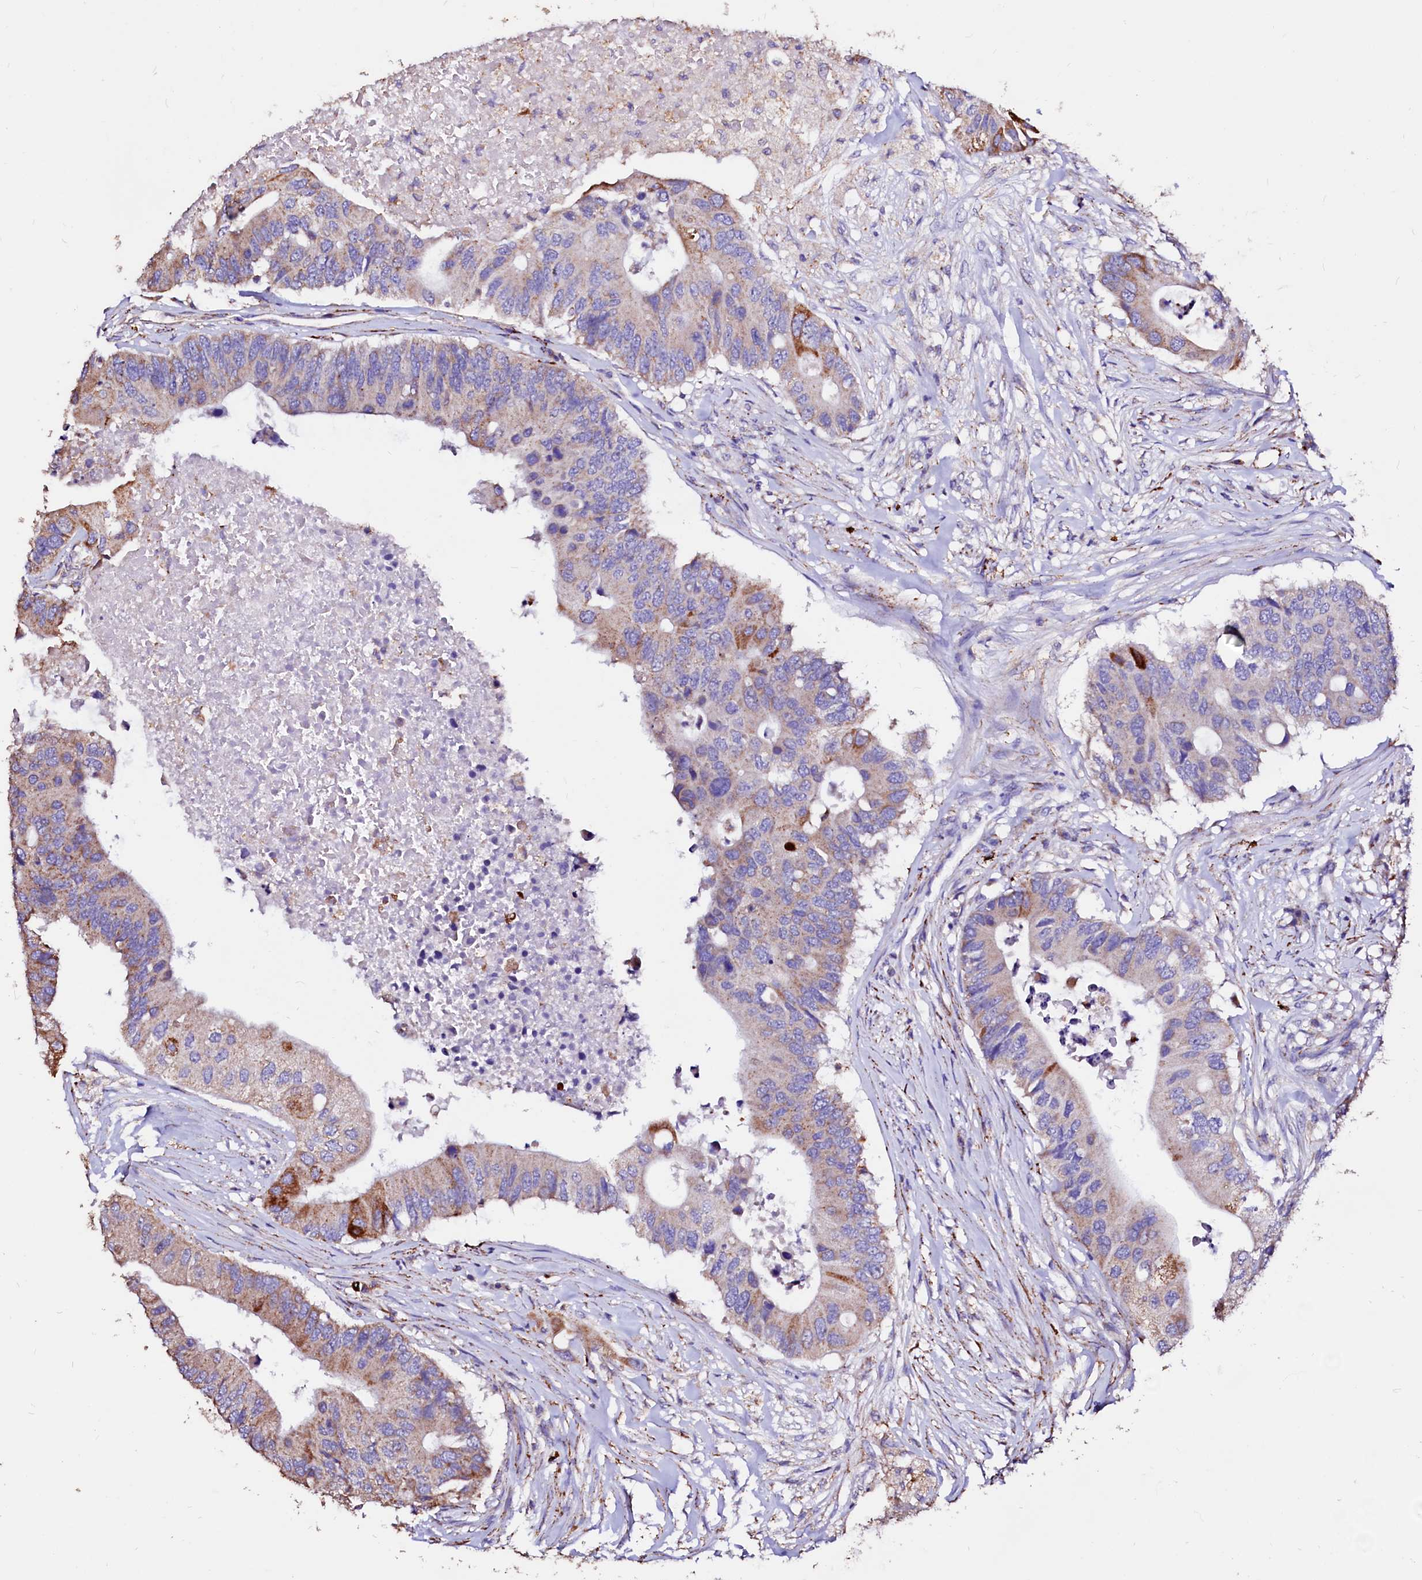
{"staining": {"intensity": "strong", "quantity": "<25%", "location": "cytoplasmic/membranous"}, "tissue": "colorectal cancer", "cell_type": "Tumor cells", "image_type": "cancer", "snomed": [{"axis": "morphology", "description": "Adenocarcinoma, NOS"}, {"axis": "topography", "description": "Colon"}], "caption": "The immunohistochemical stain highlights strong cytoplasmic/membranous staining in tumor cells of colorectal cancer tissue.", "gene": "MAOB", "patient": {"sex": "male", "age": 71}}